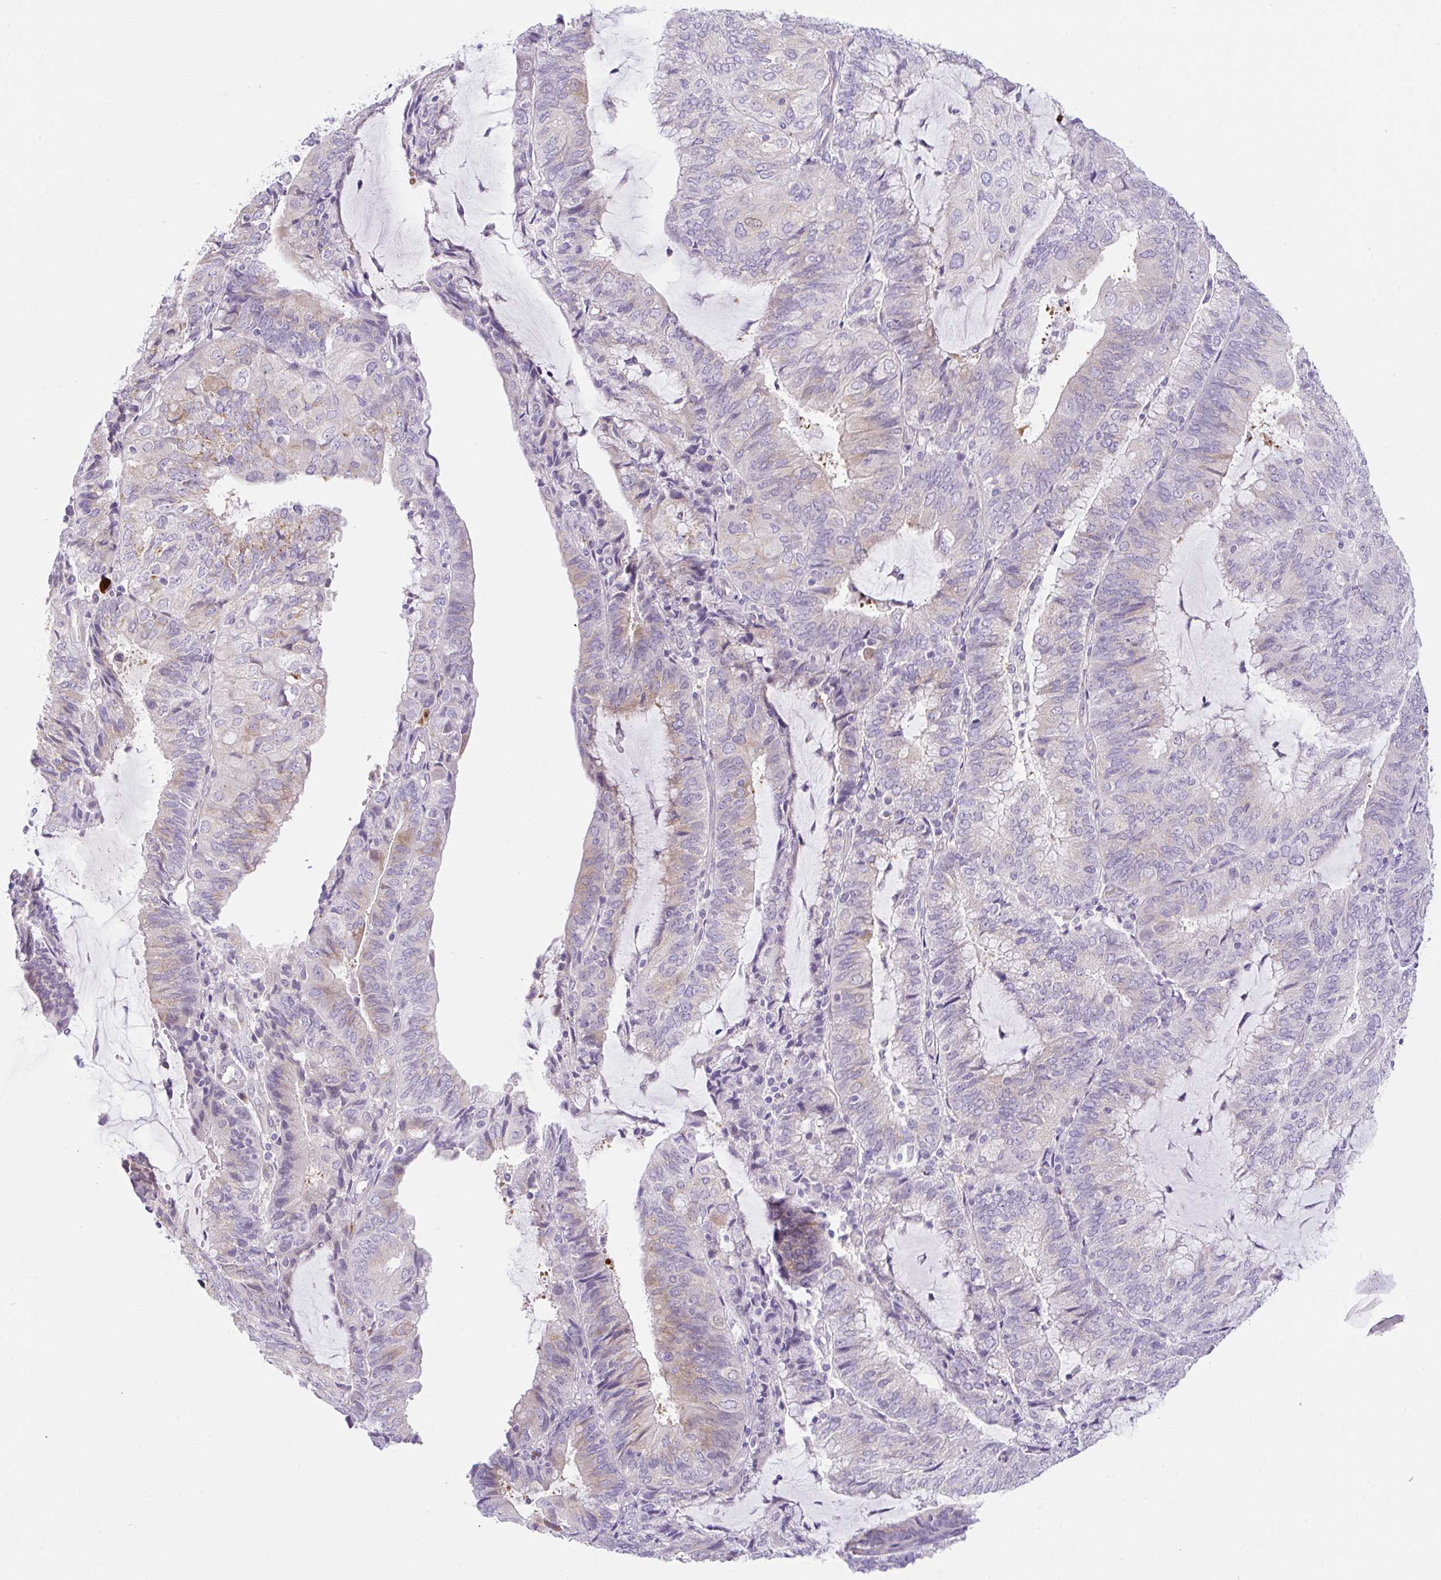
{"staining": {"intensity": "weak", "quantity": "<25%", "location": "cytoplasmic/membranous"}, "tissue": "endometrial cancer", "cell_type": "Tumor cells", "image_type": "cancer", "snomed": [{"axis": "morphology", "description": "Adenocarcinoma, NOS"}, {"axis": "topography", "description": "Endometrium"}], "caption": "Immunohistochemistry micrograph of neoplastic tissue: endometrial adenocarcinoma stained with DAB (3,3'-diaminobenzidine) displays no significant protein expression in tumor cells. (IHC, brightfield microscopy, high magnification).", "gene": "GOLGA8A", "patient": {"sex": "female", "age": 81}}